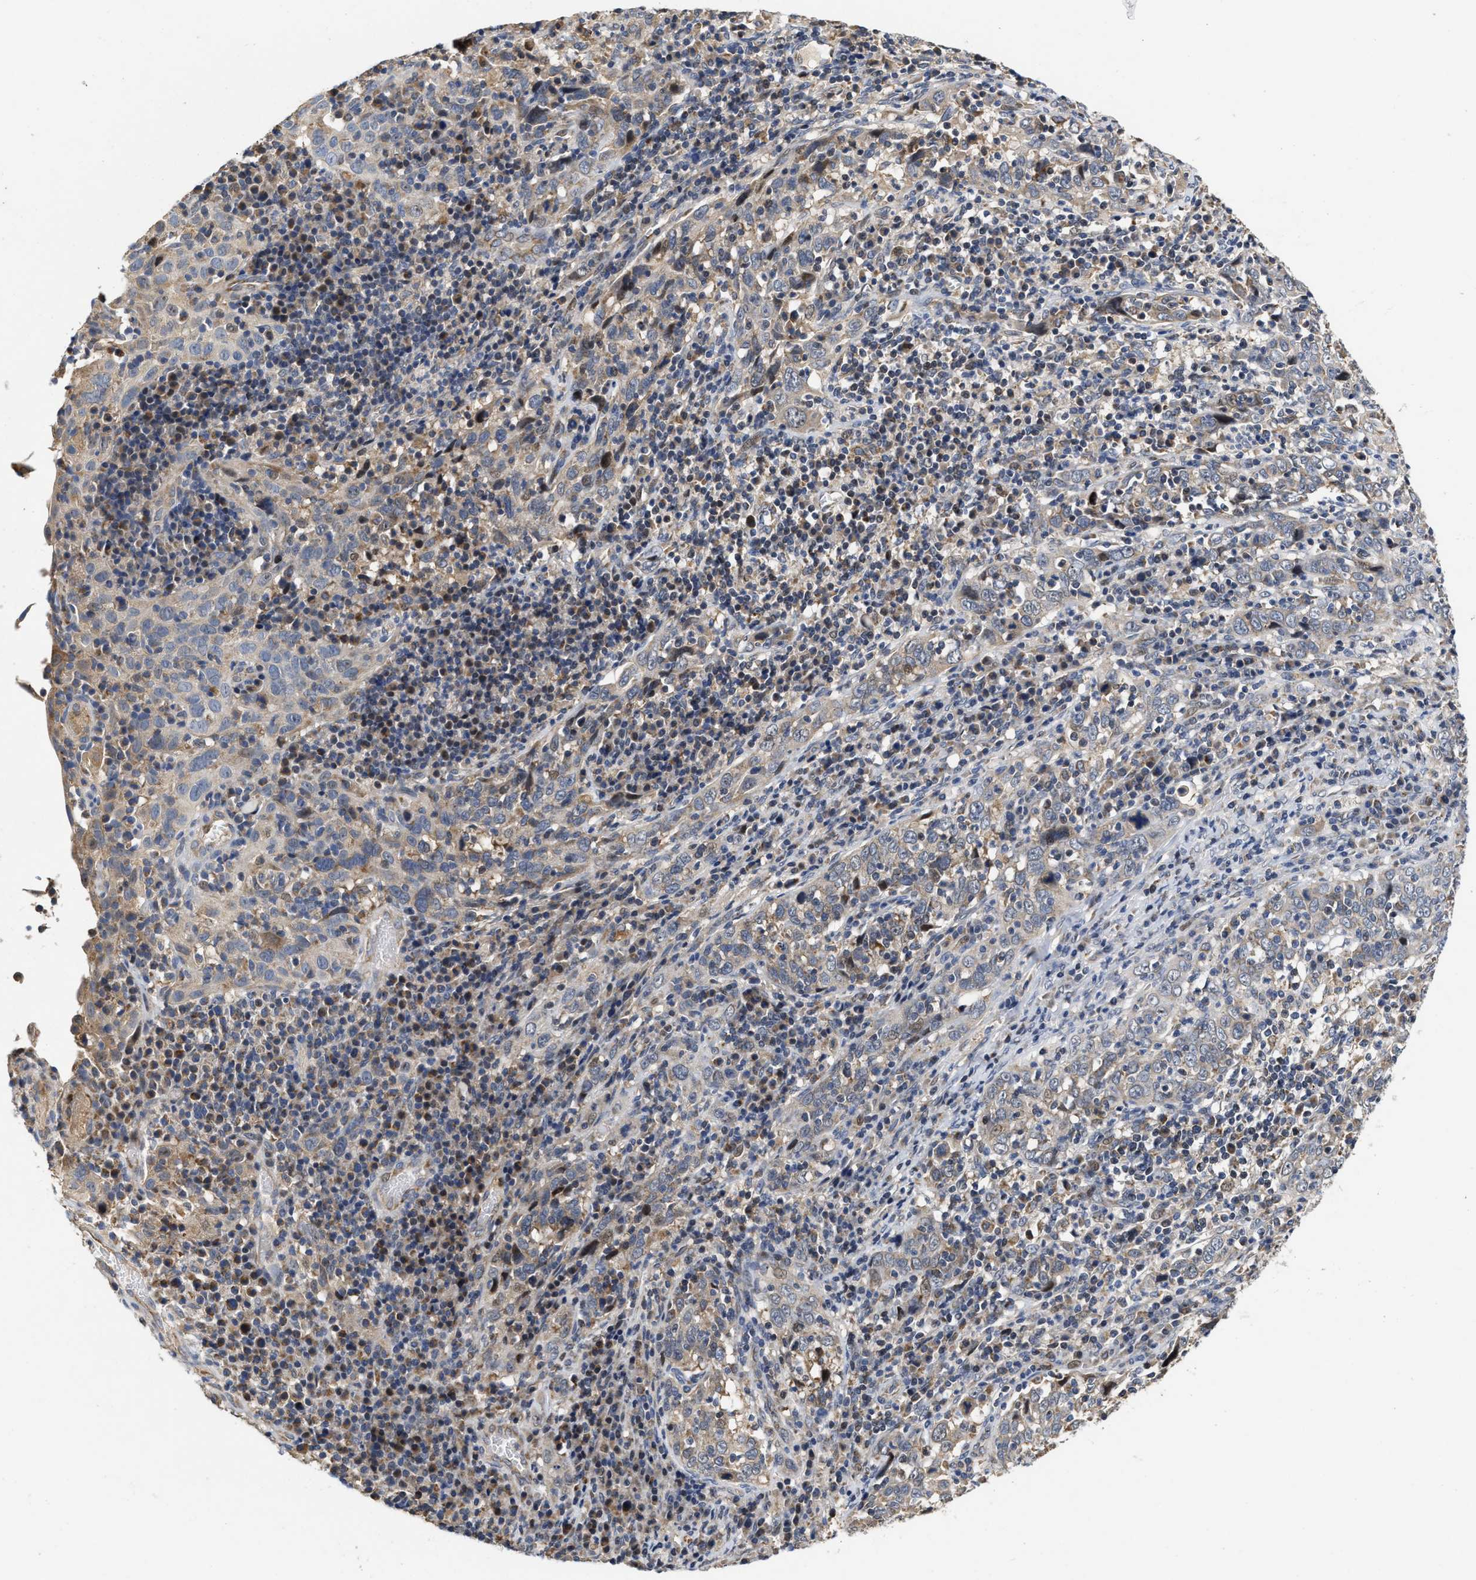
{"staining": {"intensity": "weak", "quantity": "<25%", "location": "cytoplasmic/membranous"}, "tissue": "cervical cancer", "cell_type": "Tumor cells", "image_type": "cancer", "snomed": [{"axis": "morphology", "description": "Squamous cell carcinoma, NOS"}, {"axis": "topography", "description": "Cervix"}], "caption": "There is no significant positivity in tumor cells of cervical squamous cell carcinoma.", "gene": "SCYL2", "patient": {"sex": "female", "age": 46}}